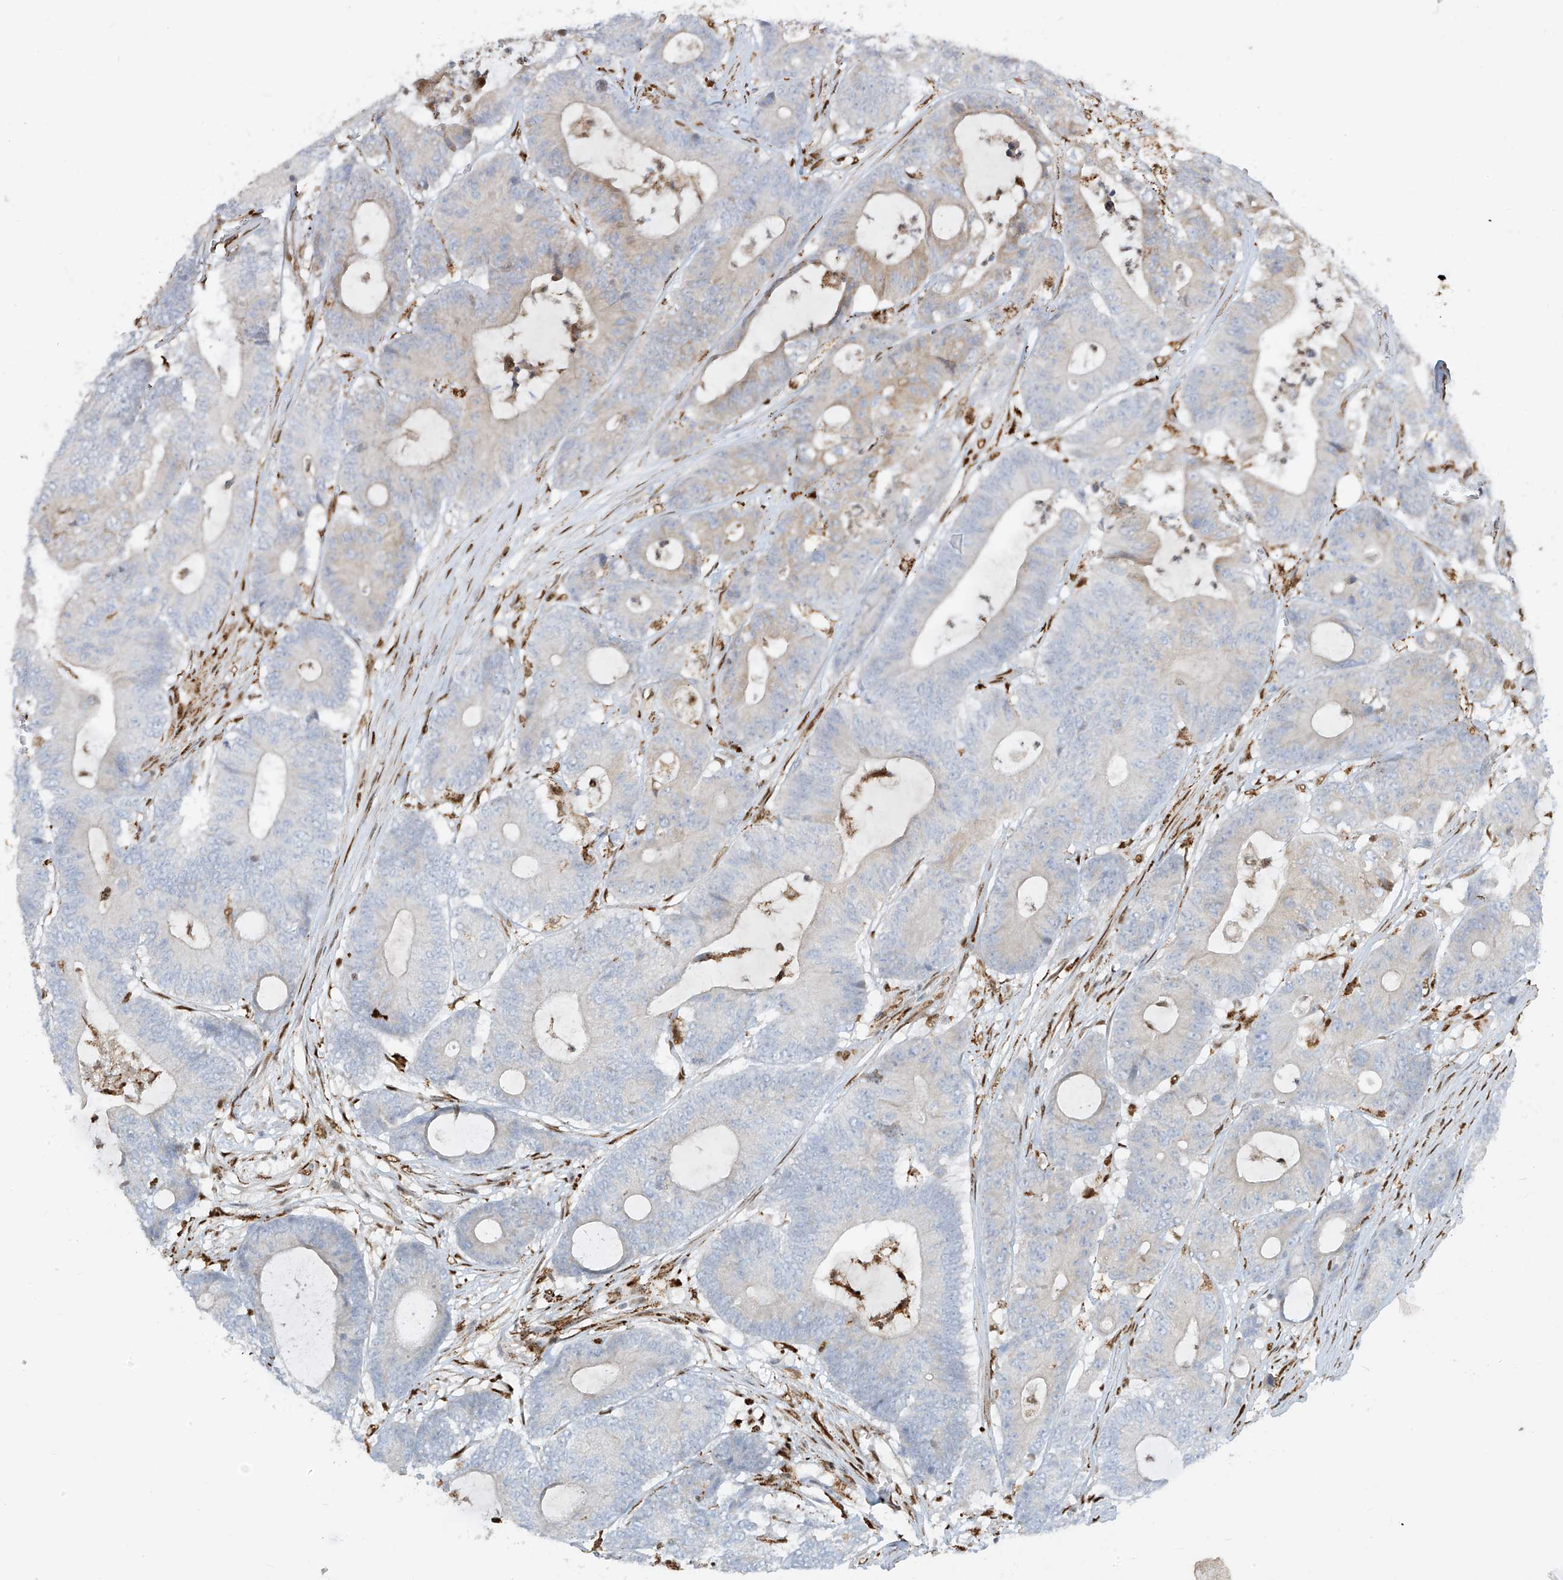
{"staining": {"intensity": "weak", "quantity": "<25%", "location": "cytoplasmic/membranous"}, "tissue": "colorectal cancer", "cell_type": "Tumor cells", "image_type": "cancer", "snomed": [{"axis": "morphology", "description": "Adenocarcinoma, NOS"}, {"axis": "topography", "description": "Colon"}], "caption": "High magnification brightfield microscopy of adenocarcinoma (colorectal) stained with DAB (3,3'-diaminobenzidine) (brown) and counterstained with hematoxylin (blue): tumor cells show no significant expression. The staining is performed using DAB (3,3'-diaminobenzidine) brown chromogen with nuclei counter-stained in using hematoxylin.", "gene": "PM20D2", "patient": {"sex": "female", "age": 84}}